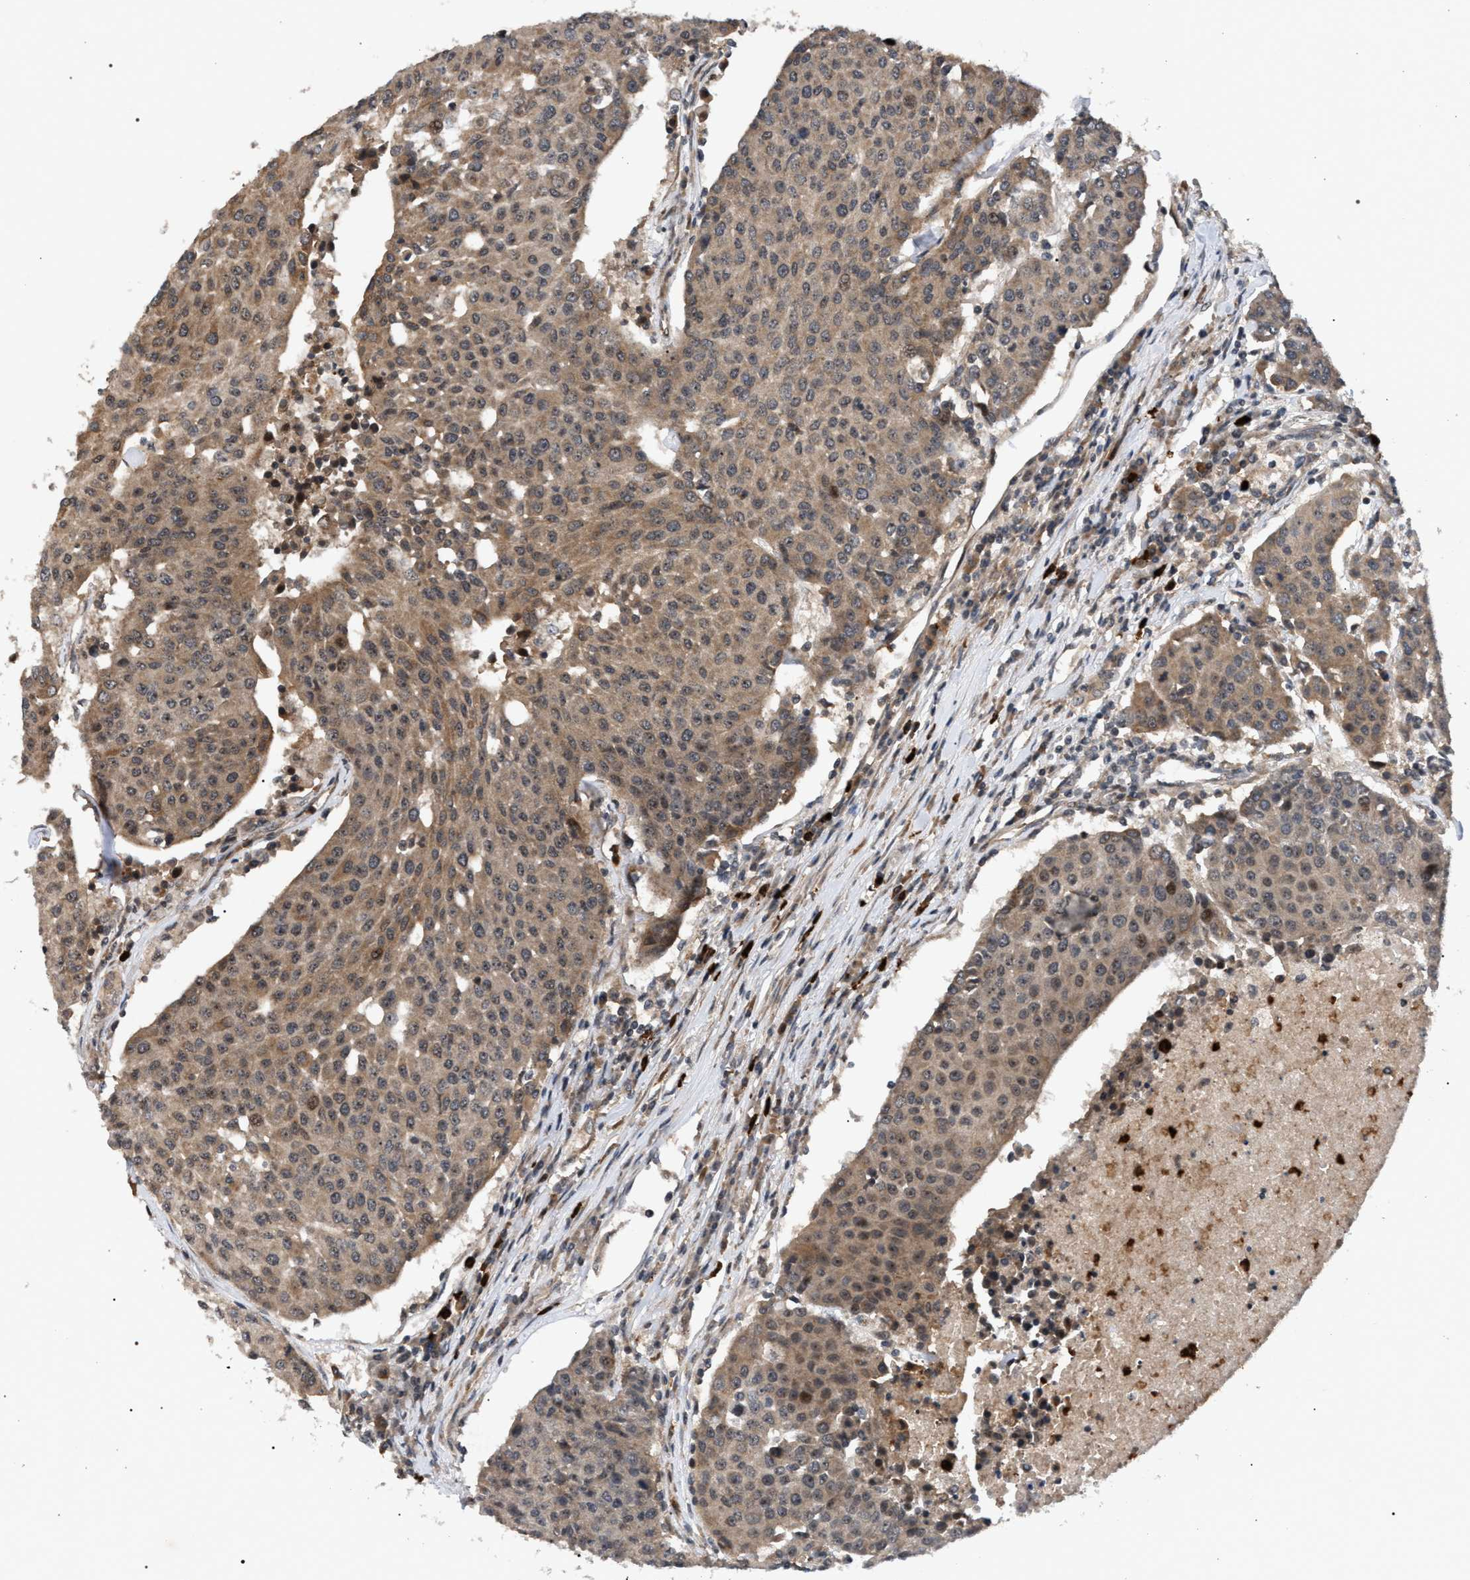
{"staining": {"intensity": "weak", "quantity": ">75%", "location": "cytoplasmic/membranous"}, "tissue": "urothelial cancer", "cell_type": "Tumor cells", "image_type": "cancer", "snomed": [{"axis": "morphology", "description": "Urothelial carcinoma, High grade"}, {"axis": "topography", "description": "Urinary bladder"}], "caption": "Protein analysis of urothelial cancer tissue displays weak cytoplasmic/membranous positivity in approximately >75% of tumor cells.", "gene": "IRAK4", "patient": {"sex": "female", "age": 85}}